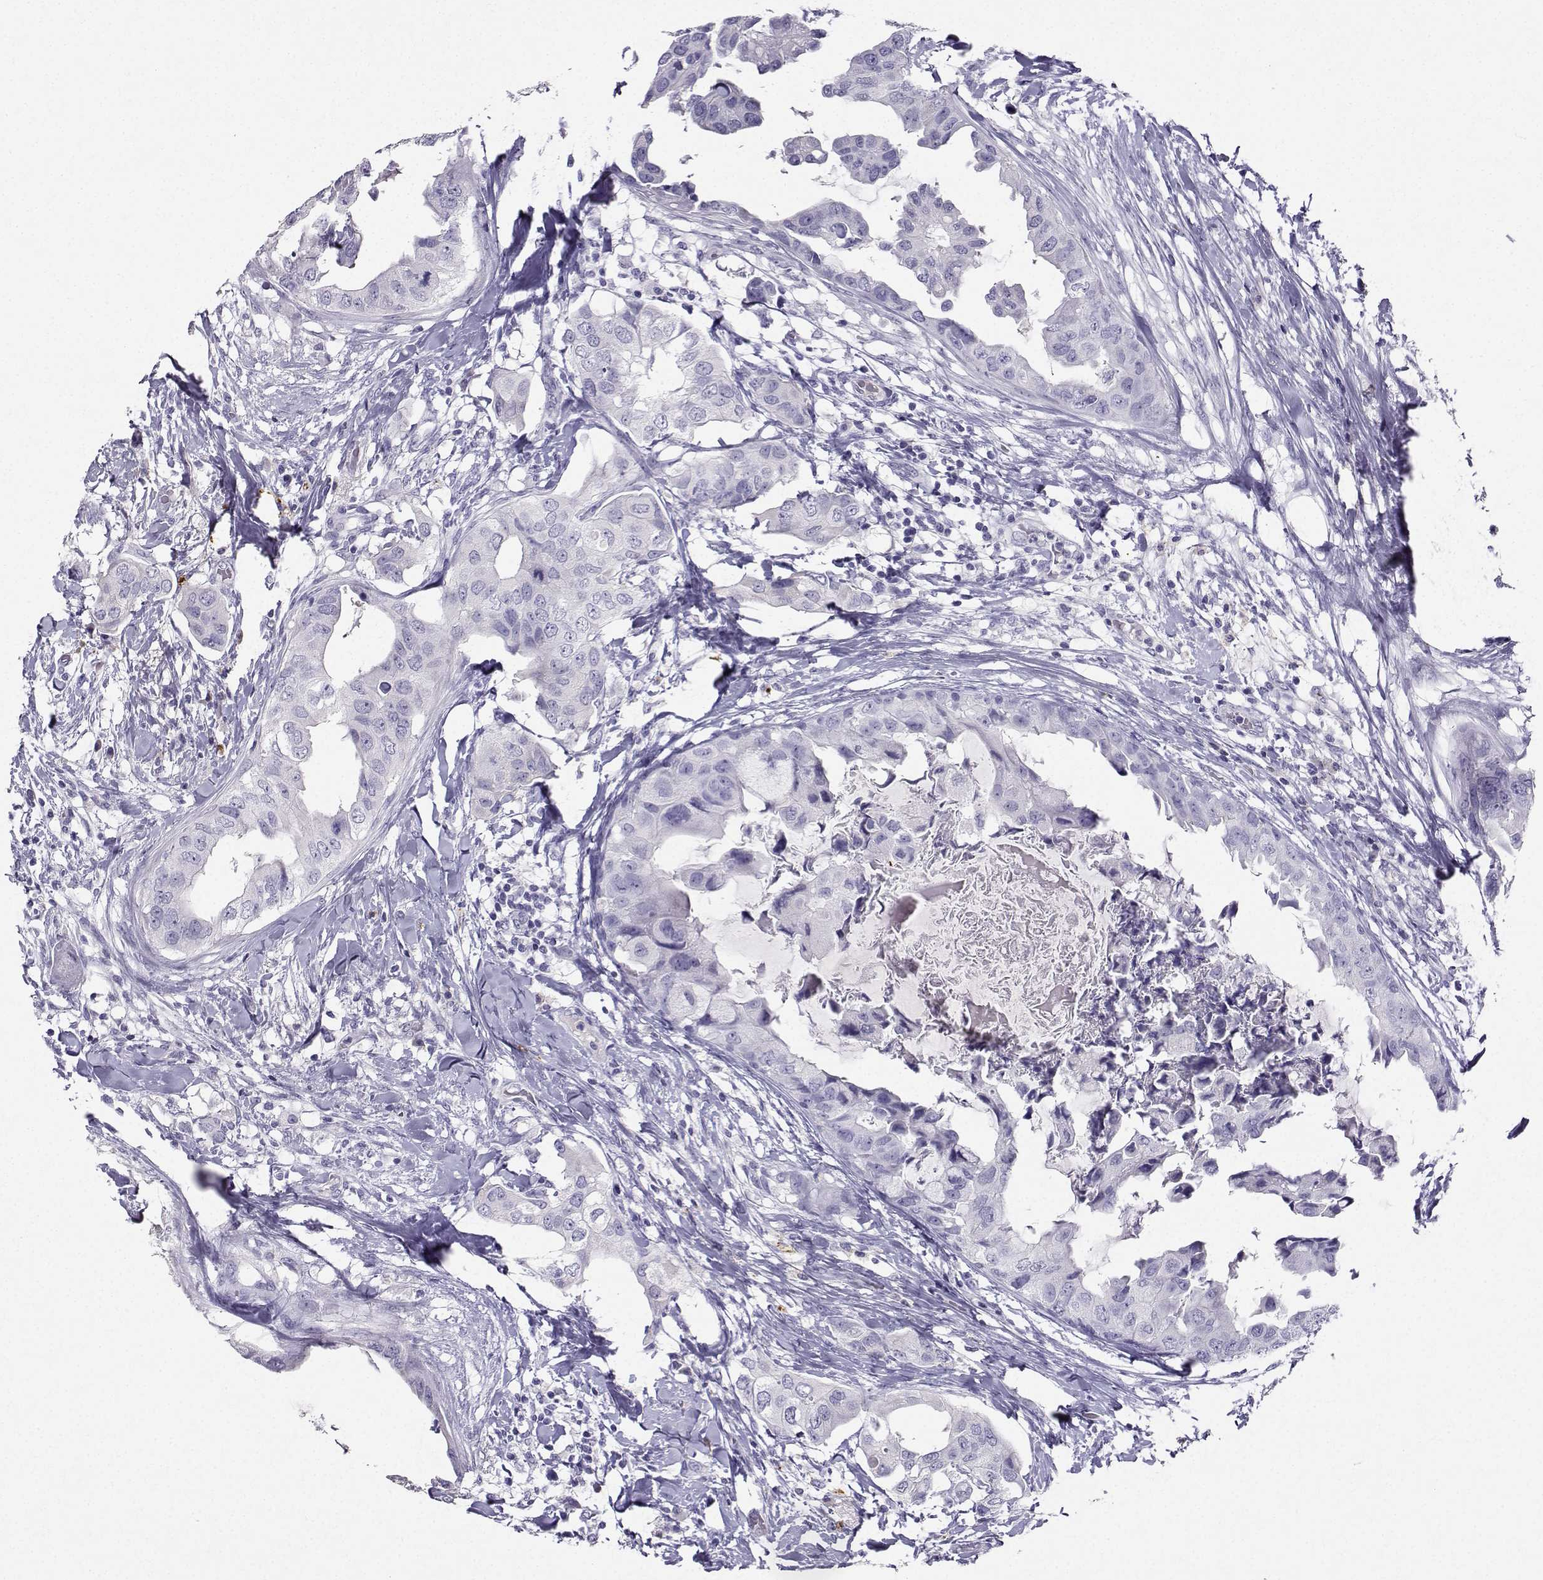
{"staining": {"intensity": "negative", "quantity": "none", "location": "none"}, "tissue": "breast cancer", "cell_type": "Tumor cells", "image_type": "cancer", "snomed": [{"axis": "morphology", "description": "Normal tissue, NOS"}, {"axis": "morphology", "description": "Duct carcinoma"}, {"axis": "topography", "description": "Breast"}], "caption": "Infiltrating ductal carcinoma (breast) stained for a protein using IHC displays no expression tumor cells.", "gene": "GRIK4", "patient": {"sex": "female", "age": 40}}